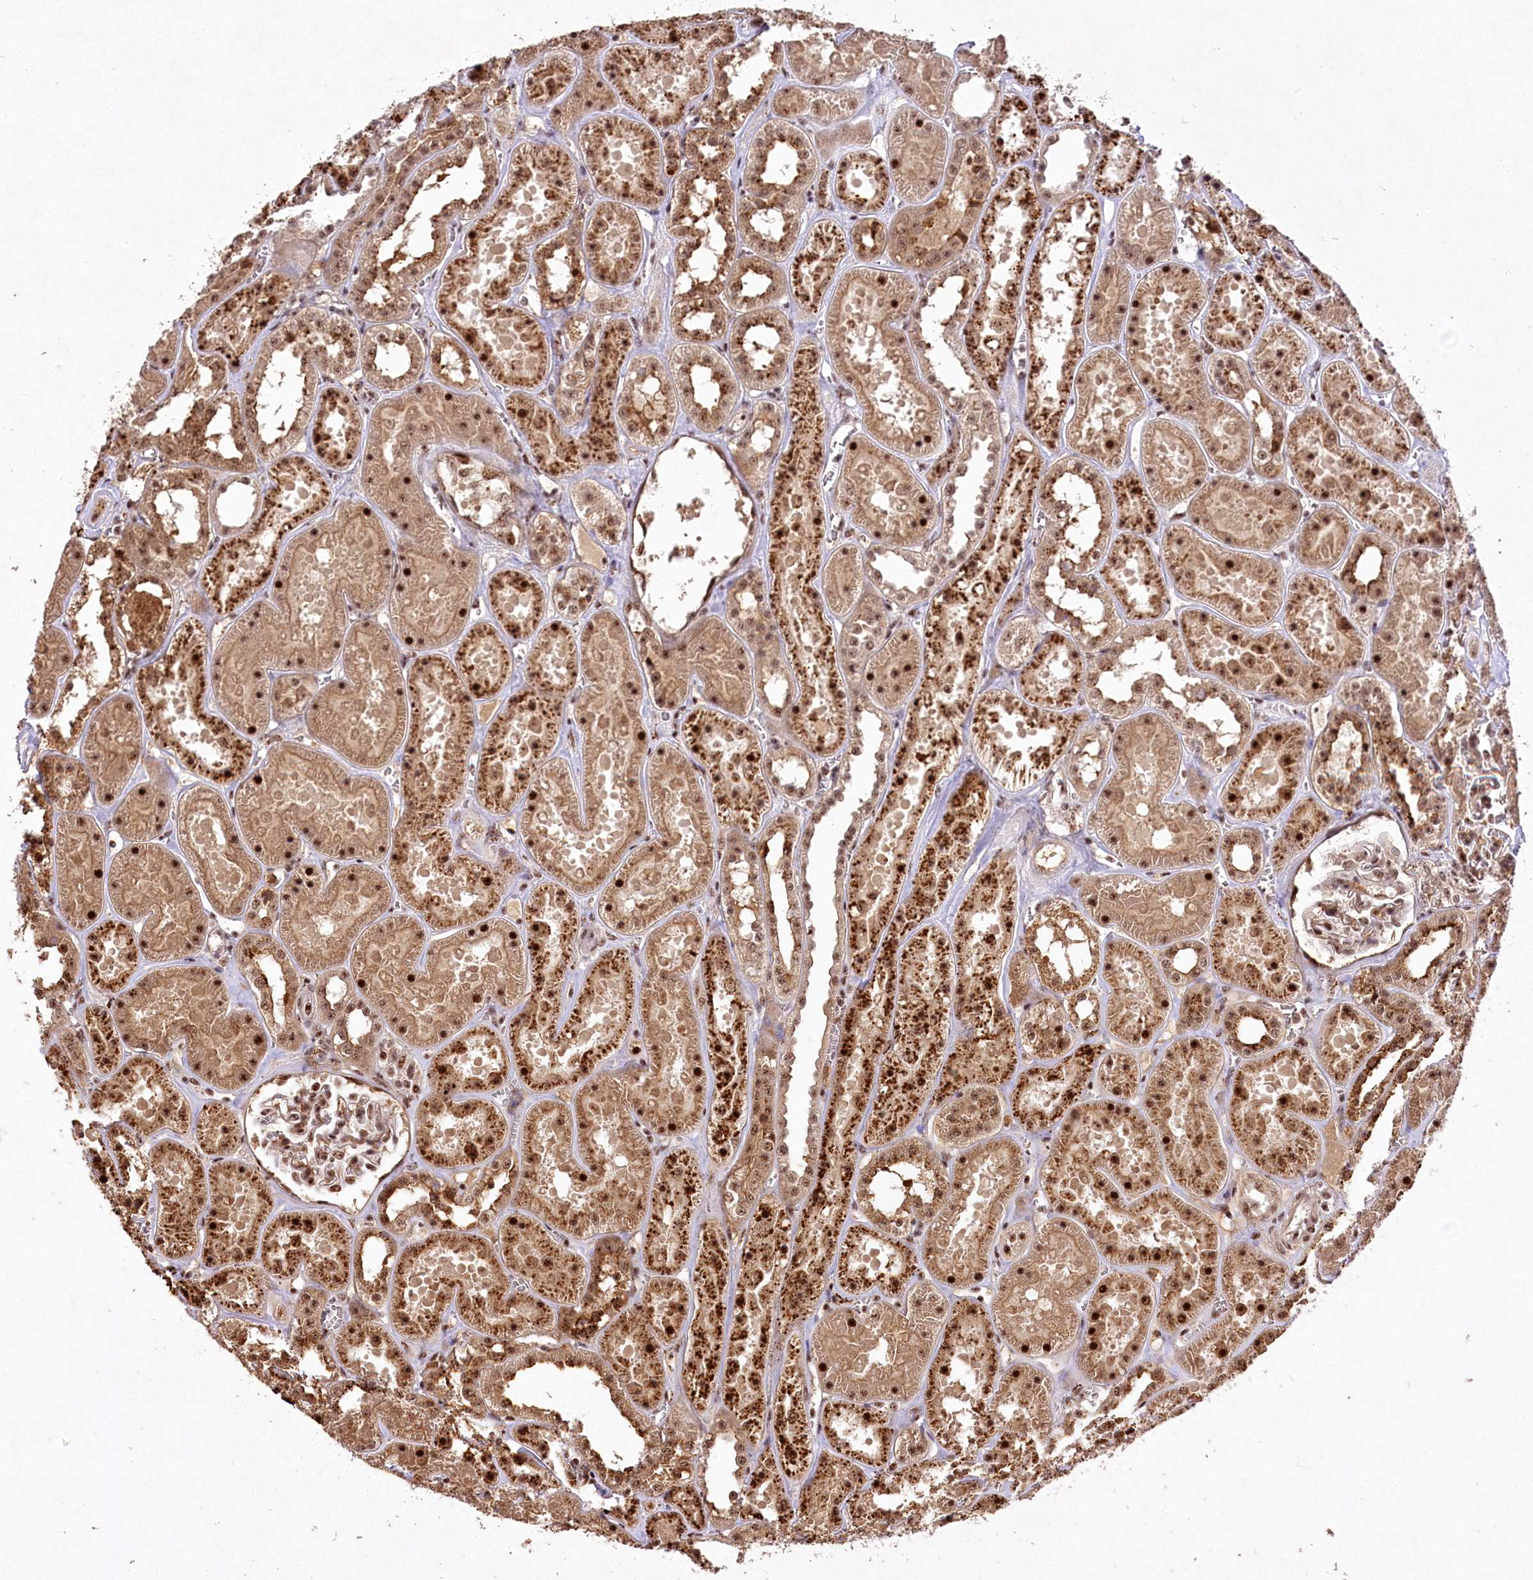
{"staining": {"intensity": "moderate", "quantity": ">75%", "location": "nuclear"}, "tissue": "kidney", "cell_type": "Cells in glomeruli", "image_type": "normal", "snomed": [{"axis": "morphology", "description": "Normal tissue, NOS"}, {"axis": "topography", "description": "Kidney"}], "caption": "Moderate nuclear protein staining is present in approximately >75% of cells in glomeruli in kidney. (brown staining indicates protein expression, while blue staining denotes nuclei).", "gene": "PYROXD1", "patient": {"sex": "female", "age": 41}}